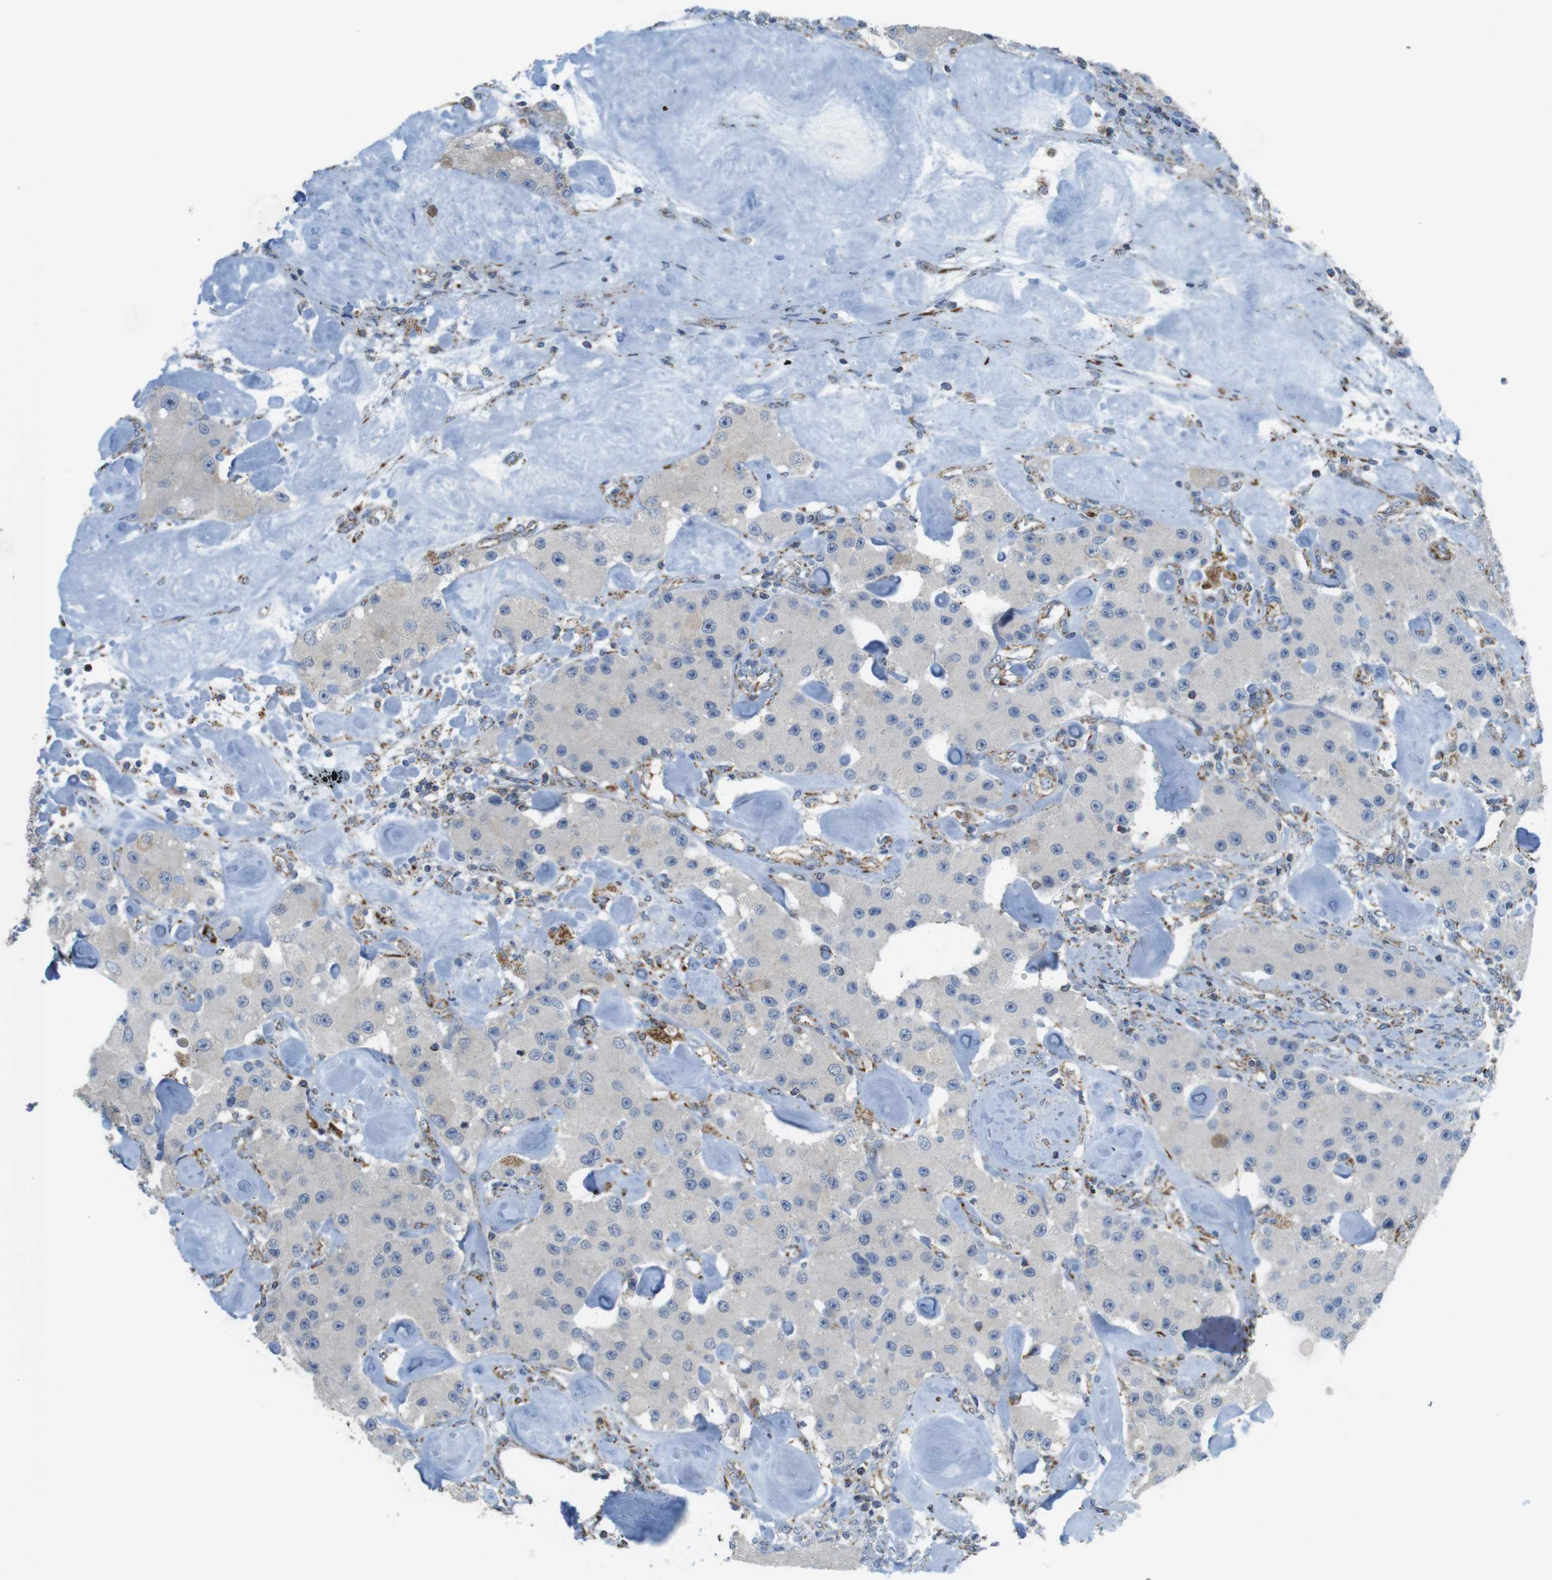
{"staining": {"intensity": "negative", "quantity": "none", "location": "none"}, "tissue": "carcinoid", "cell_type": "Tumor cells", "image_type": "cancer", "snomed": [{"axis": "morphology", "description": "Carcinoid, malignant, NOS"}, {"axis": "topography", "description": "Pancreas"}], "caption": "DAB (3,3'-diaminobenzidine) immunohistochemical staining of human carcinoid (malignant) shows no significant staining in tumor cells.", "gene": "GRIK2", "patient": {"sex": "male", "age": 41}}